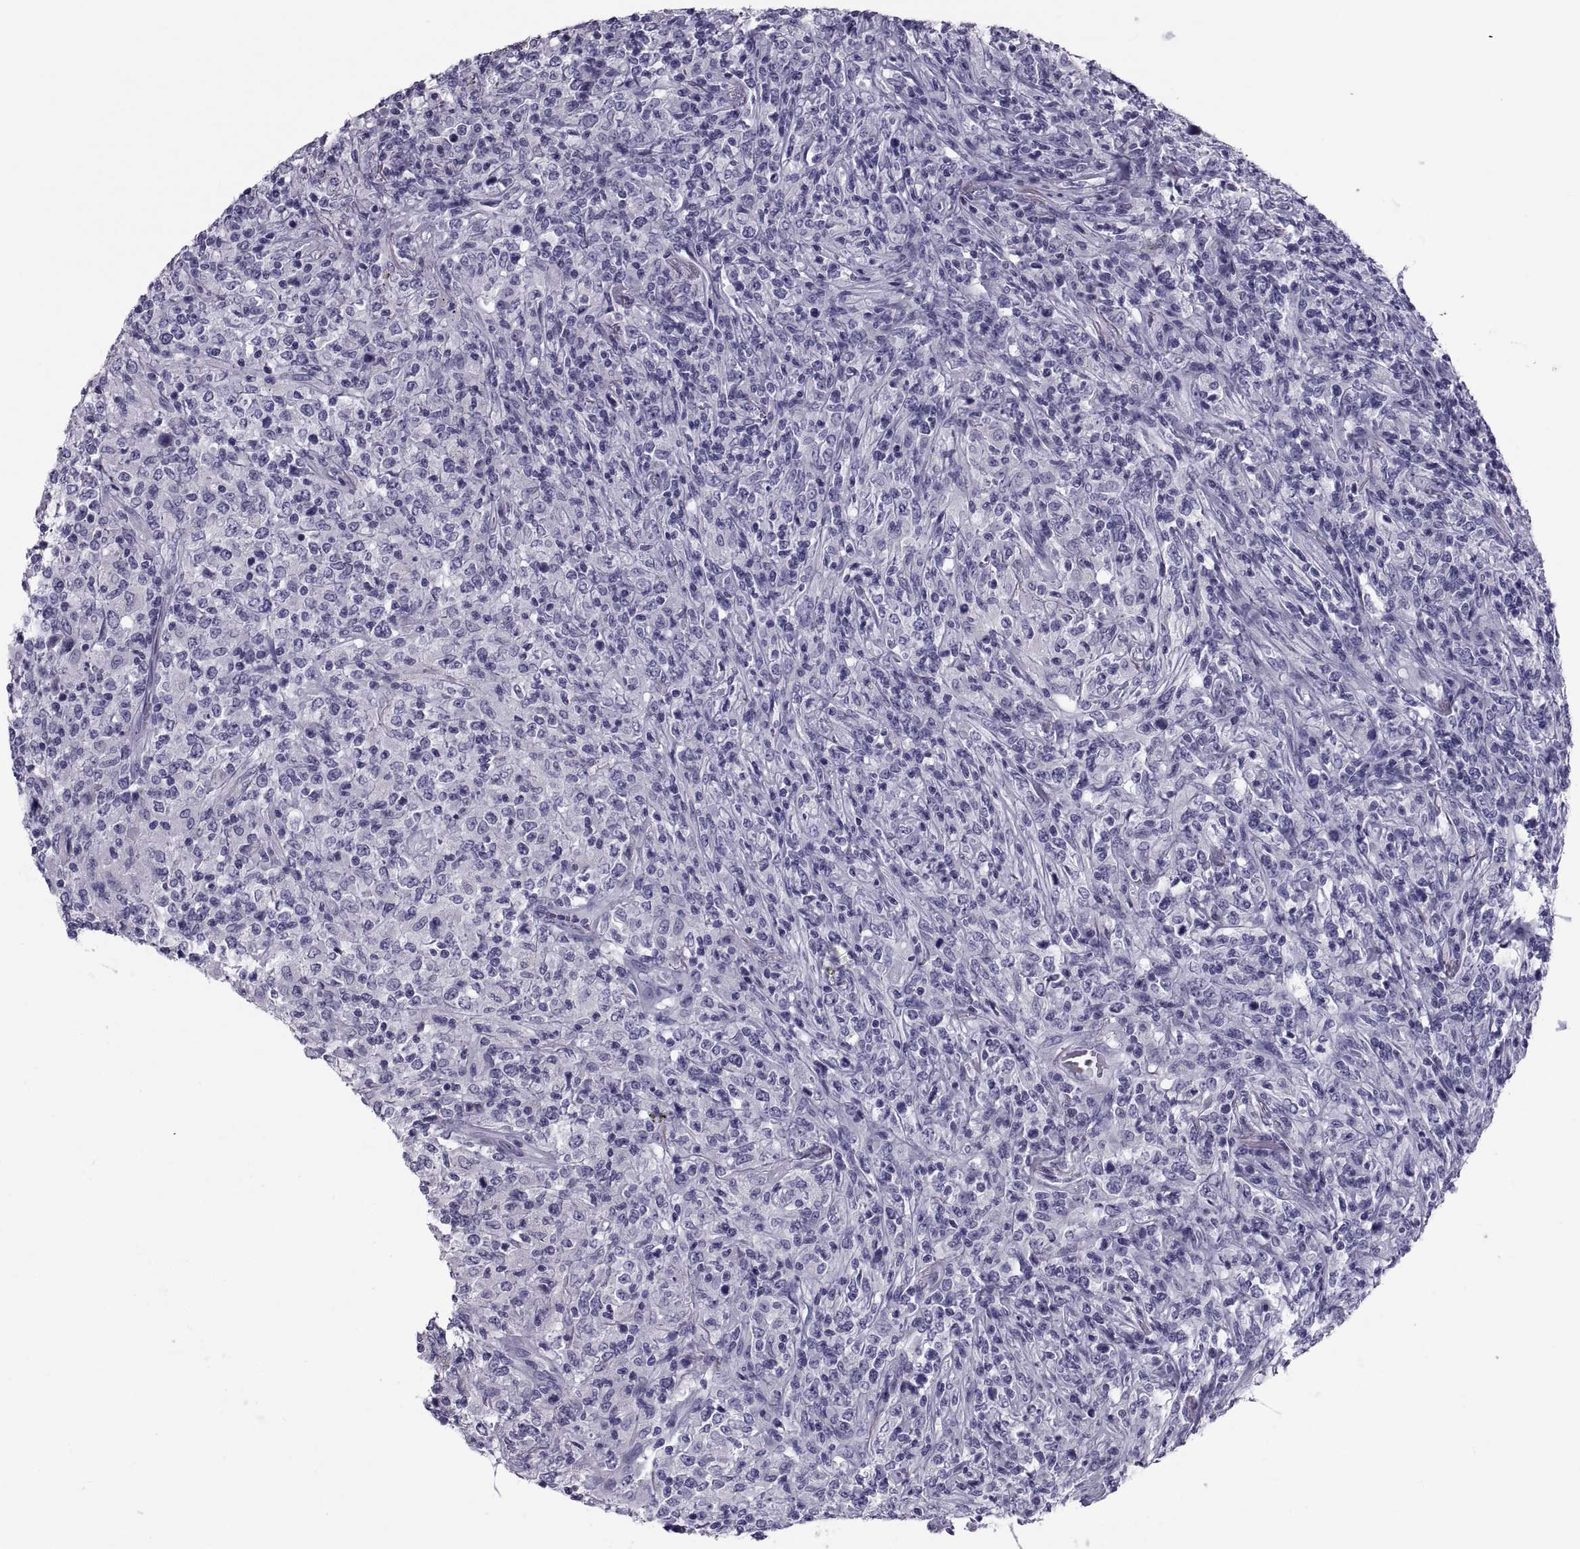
{"staining": {"intensity": "negative", "quantity": "none", "location": "none"}, "tissue": "lymphoma", "cell_type": "Tumor cells", "image_type": "cancer", "snomed": [{"axis": "morphology", "description": "Malignant lymphoma, non-Hodgkin's type, High grade"}, {"axis": "topography", "description": "Lung"}], "caption": "The photomicrograph reveals no staining of tumor cells in lymphoma. The staining was performed using DAB (3,3'-diaminobenzidine) to visualize the protein expression in brown, while the nuclei were stained in blue with hematoxylin (Magnification: 20x).", "gene": "DEFB129", "patient": {"sex": "male", "age": 79}}